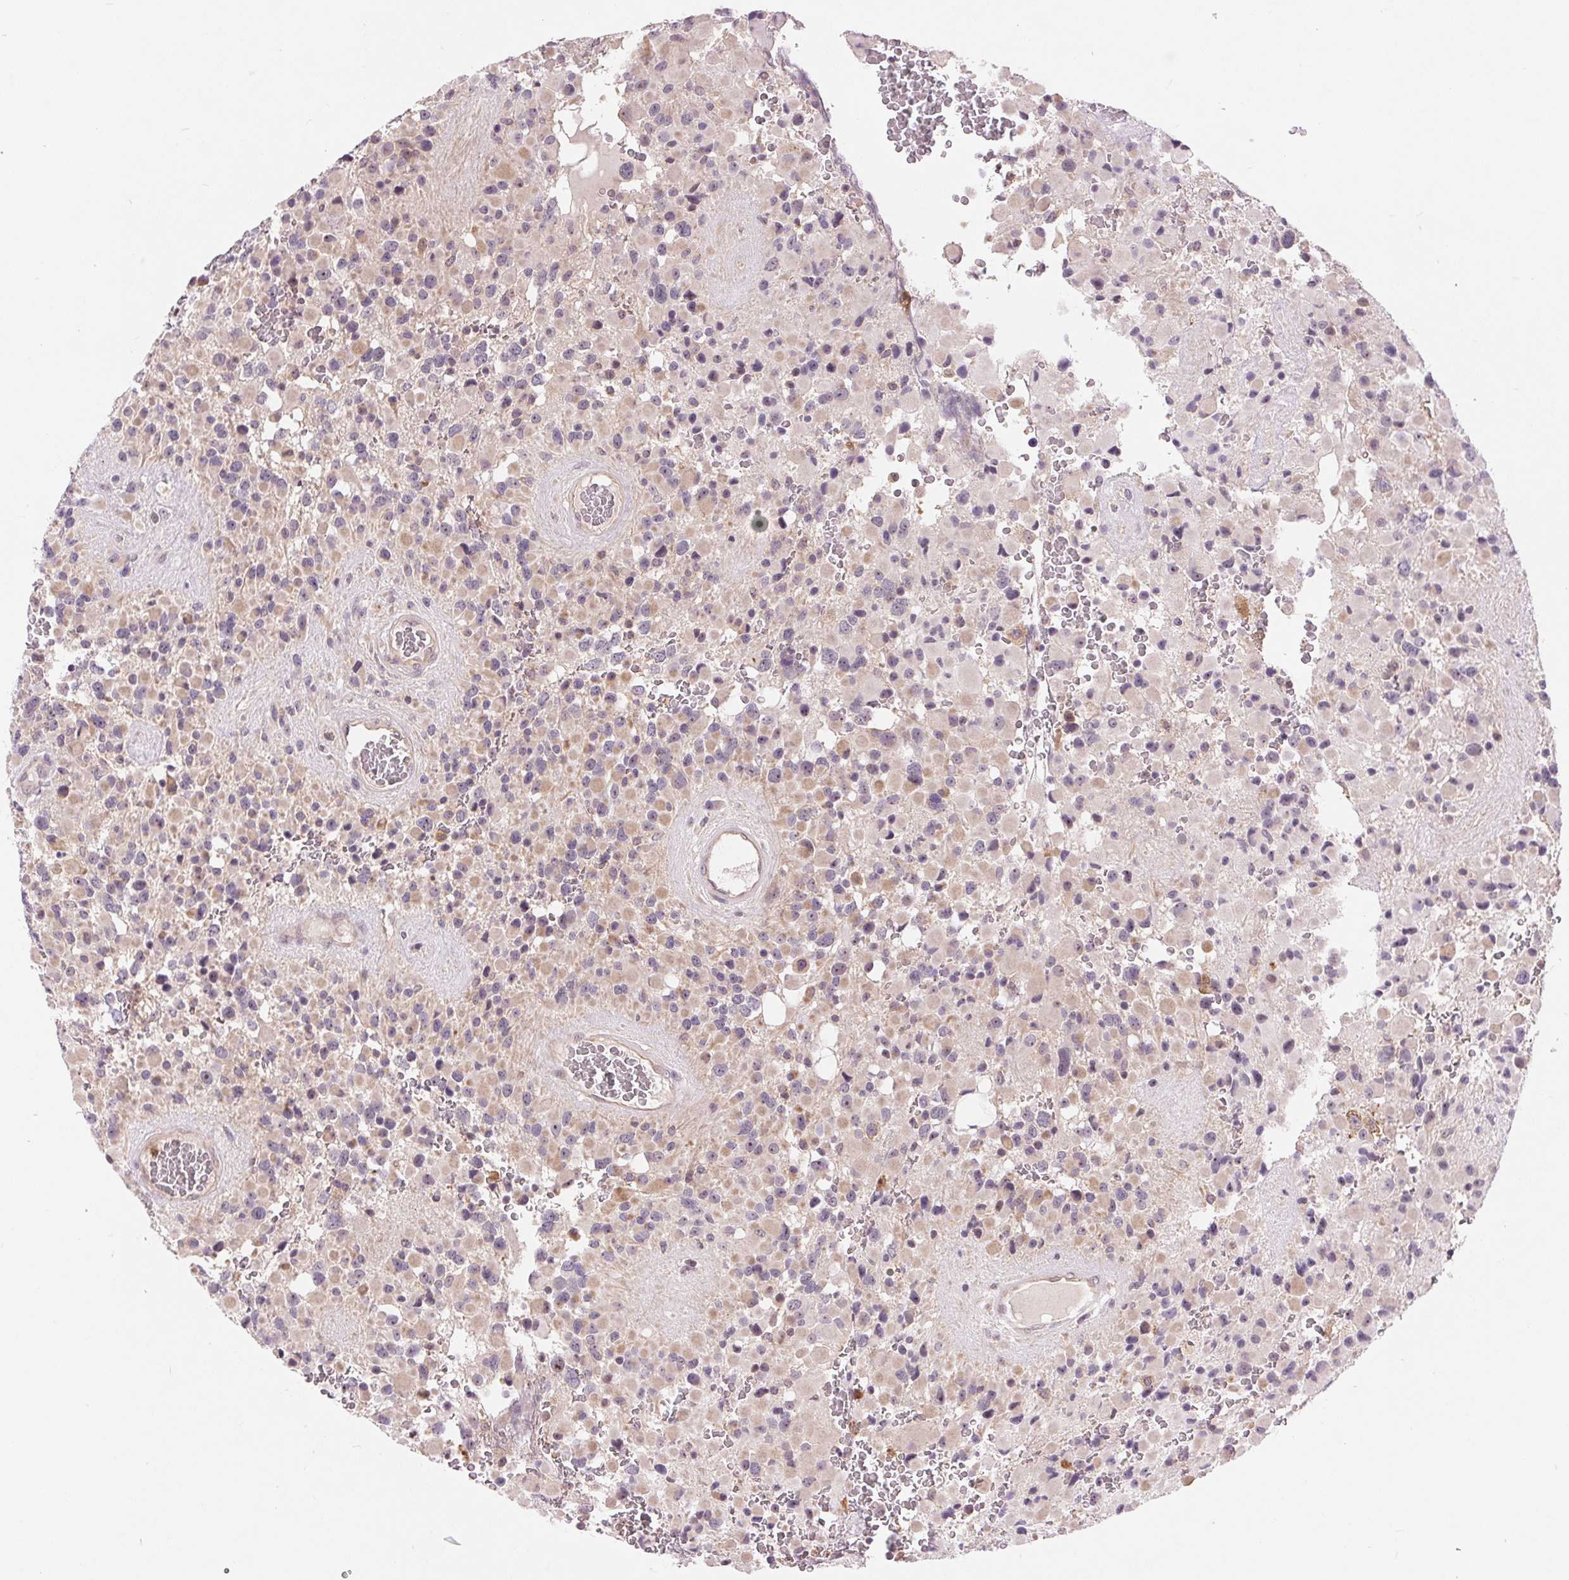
{"staining": {"intensity": "weak", "quantity": "25%-75%", "location": "cytoplasmic/membranous"}, "tissue": "glioma", "cell_type": "Tumor cells", "image_type": "cancer", "snomed": [{"axis": "morphology", "description": "Glioma, malignant, High grade"}, {"axis": "topography", "description": "Brain"}], "caption": "The histopathology image reveals immunohistochemical staining of malignant high-grade glioma. There is weak cytoplasmic/membranous staining is identified in about 25%-75% of tumor cells.", "gene": "RANBP3L", "patient": {"sex": "female", "age": 40}}